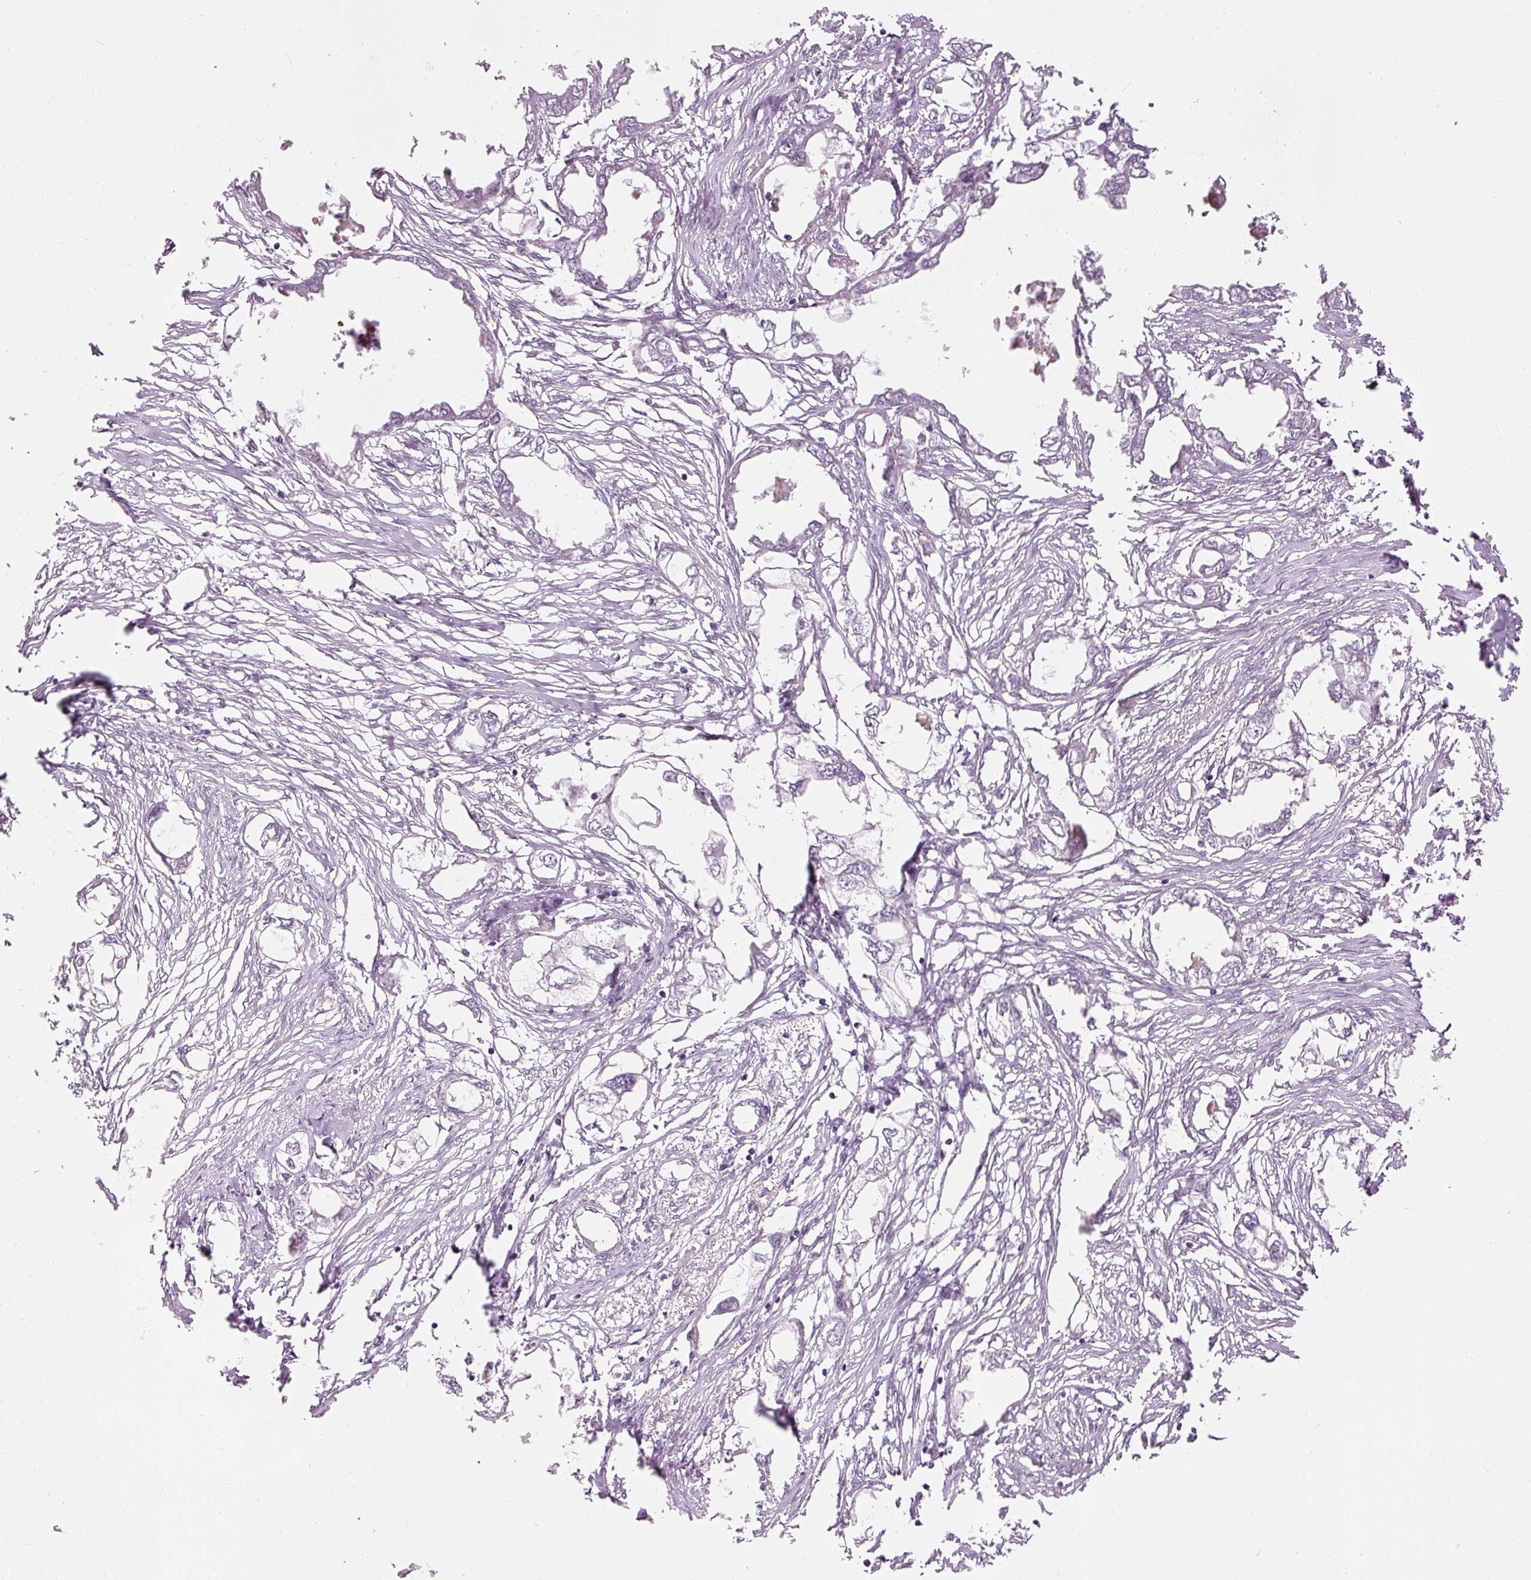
{"staining": {"intensity": "negative", "quantity": "none", "location": "none"}, "tissue": "endometrial cancer", "cell_type": "Tumor cells", "image_type": "cancer", "snomed": [{"axis": "morphology", "description": "Adenocarcinoma, NOS"}, {"axis": "morphology", "description": "Adenocarcinoma, metastatic, NOS"}, {"axis": "topography", "description": "Adipose tissue"}, {"axis": "topography", "description": "Endometrium"}], "caption": "The histopathology image shows no significant staining in tumor cells of endometrial cancer (metastatic adenocarcinoma).", "gene": "RNF39", "patient": {"sex": "female", "age": 67}}